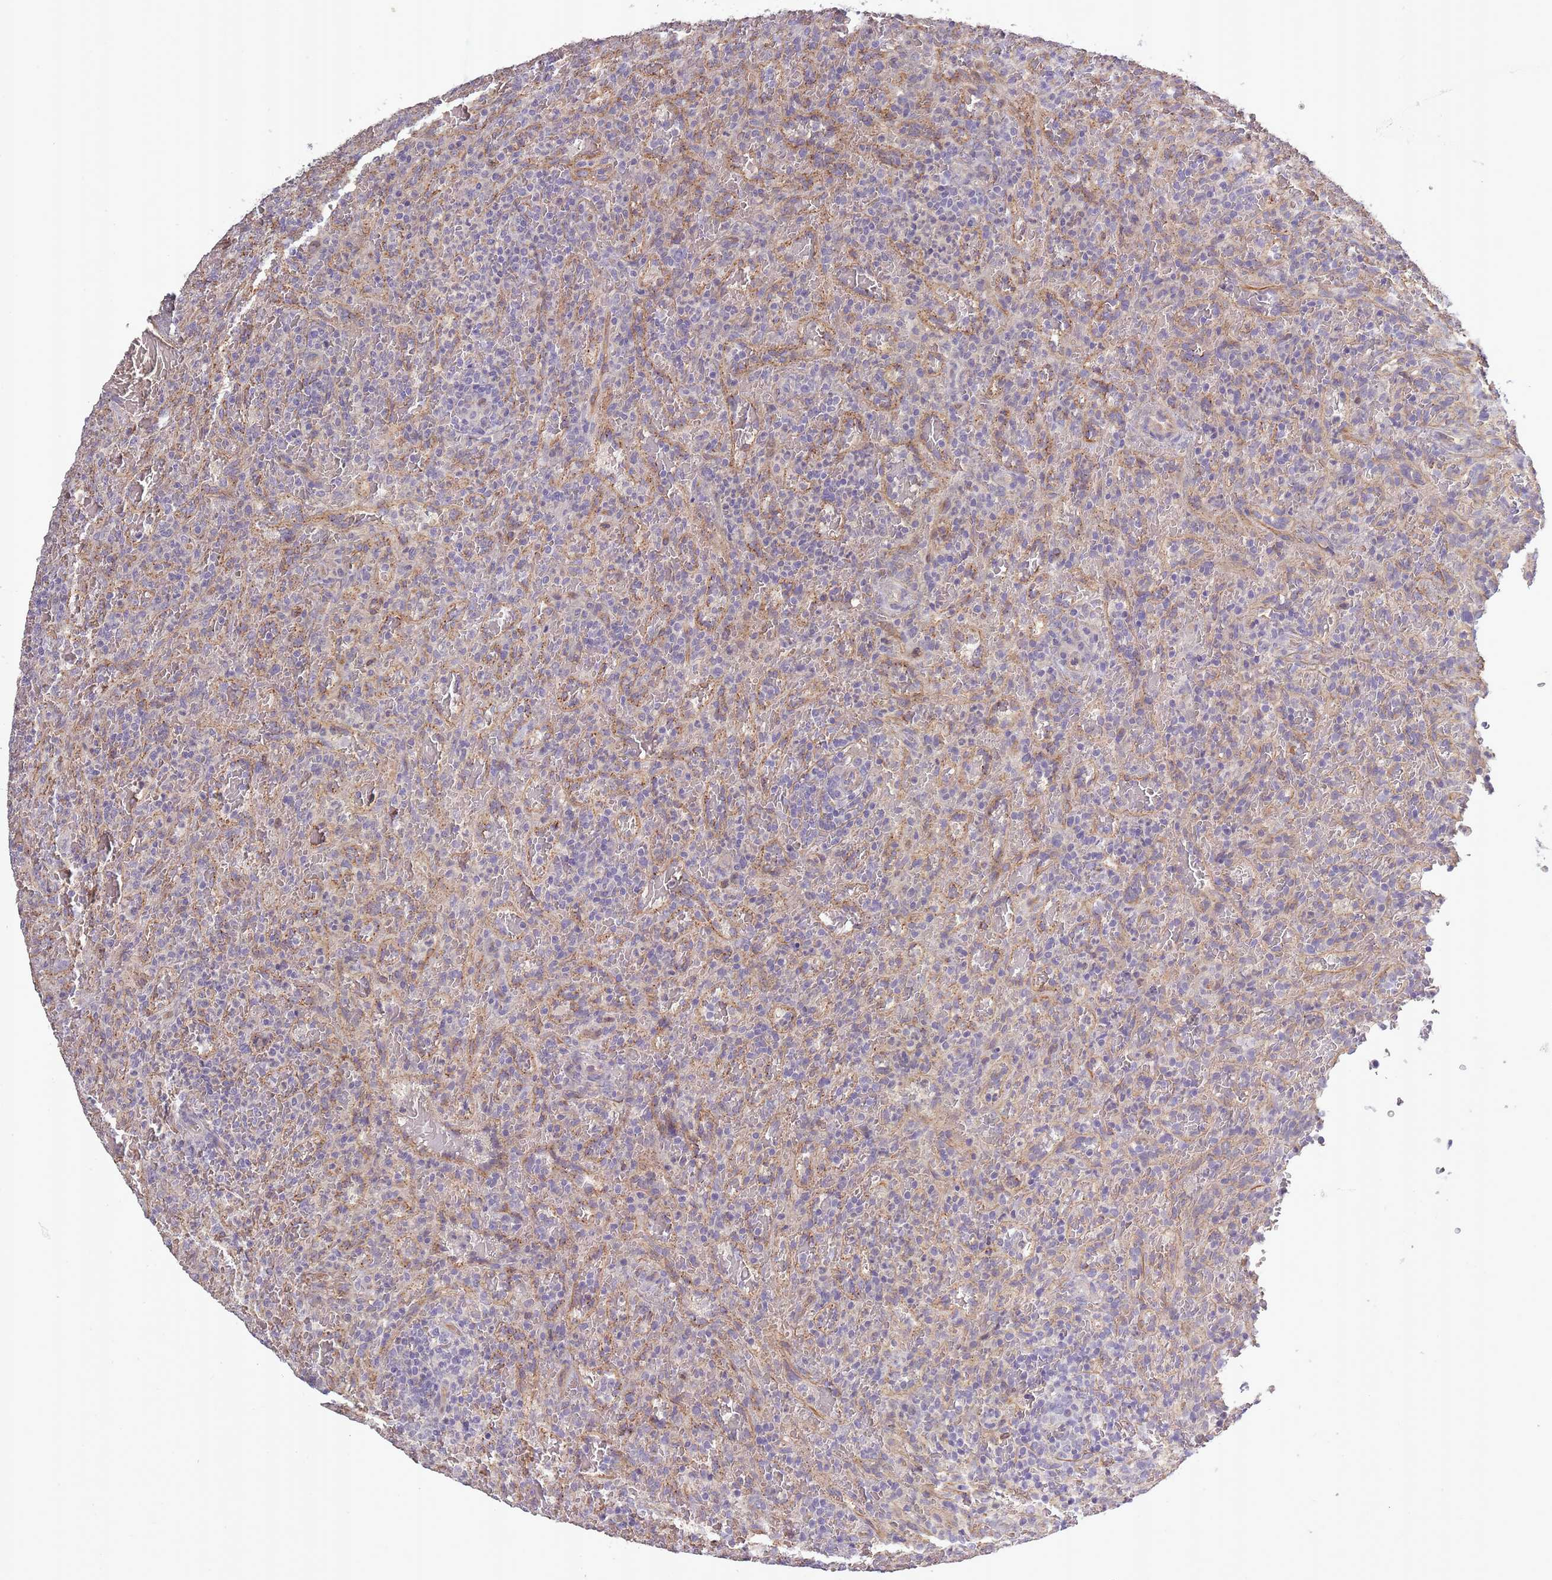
{"staining": {"intensity": "negative", "quantity": "none", "location": "none"}, "tissue": "lymphoma", "cell_type": "Tumor cells", "image_type": "cancer", "snomed": [{"axis": "morphology", "description": "Malignant lymphoma, non-Hodgkin's type, Low grade"}, {"axis": "topography", "description": "Spleen"}], "caption": "IHC of lymphoma reveals no positivity in tumor cells.", "gene": "SLC8A2", "patient": {"sex": "female", "age": 64}}